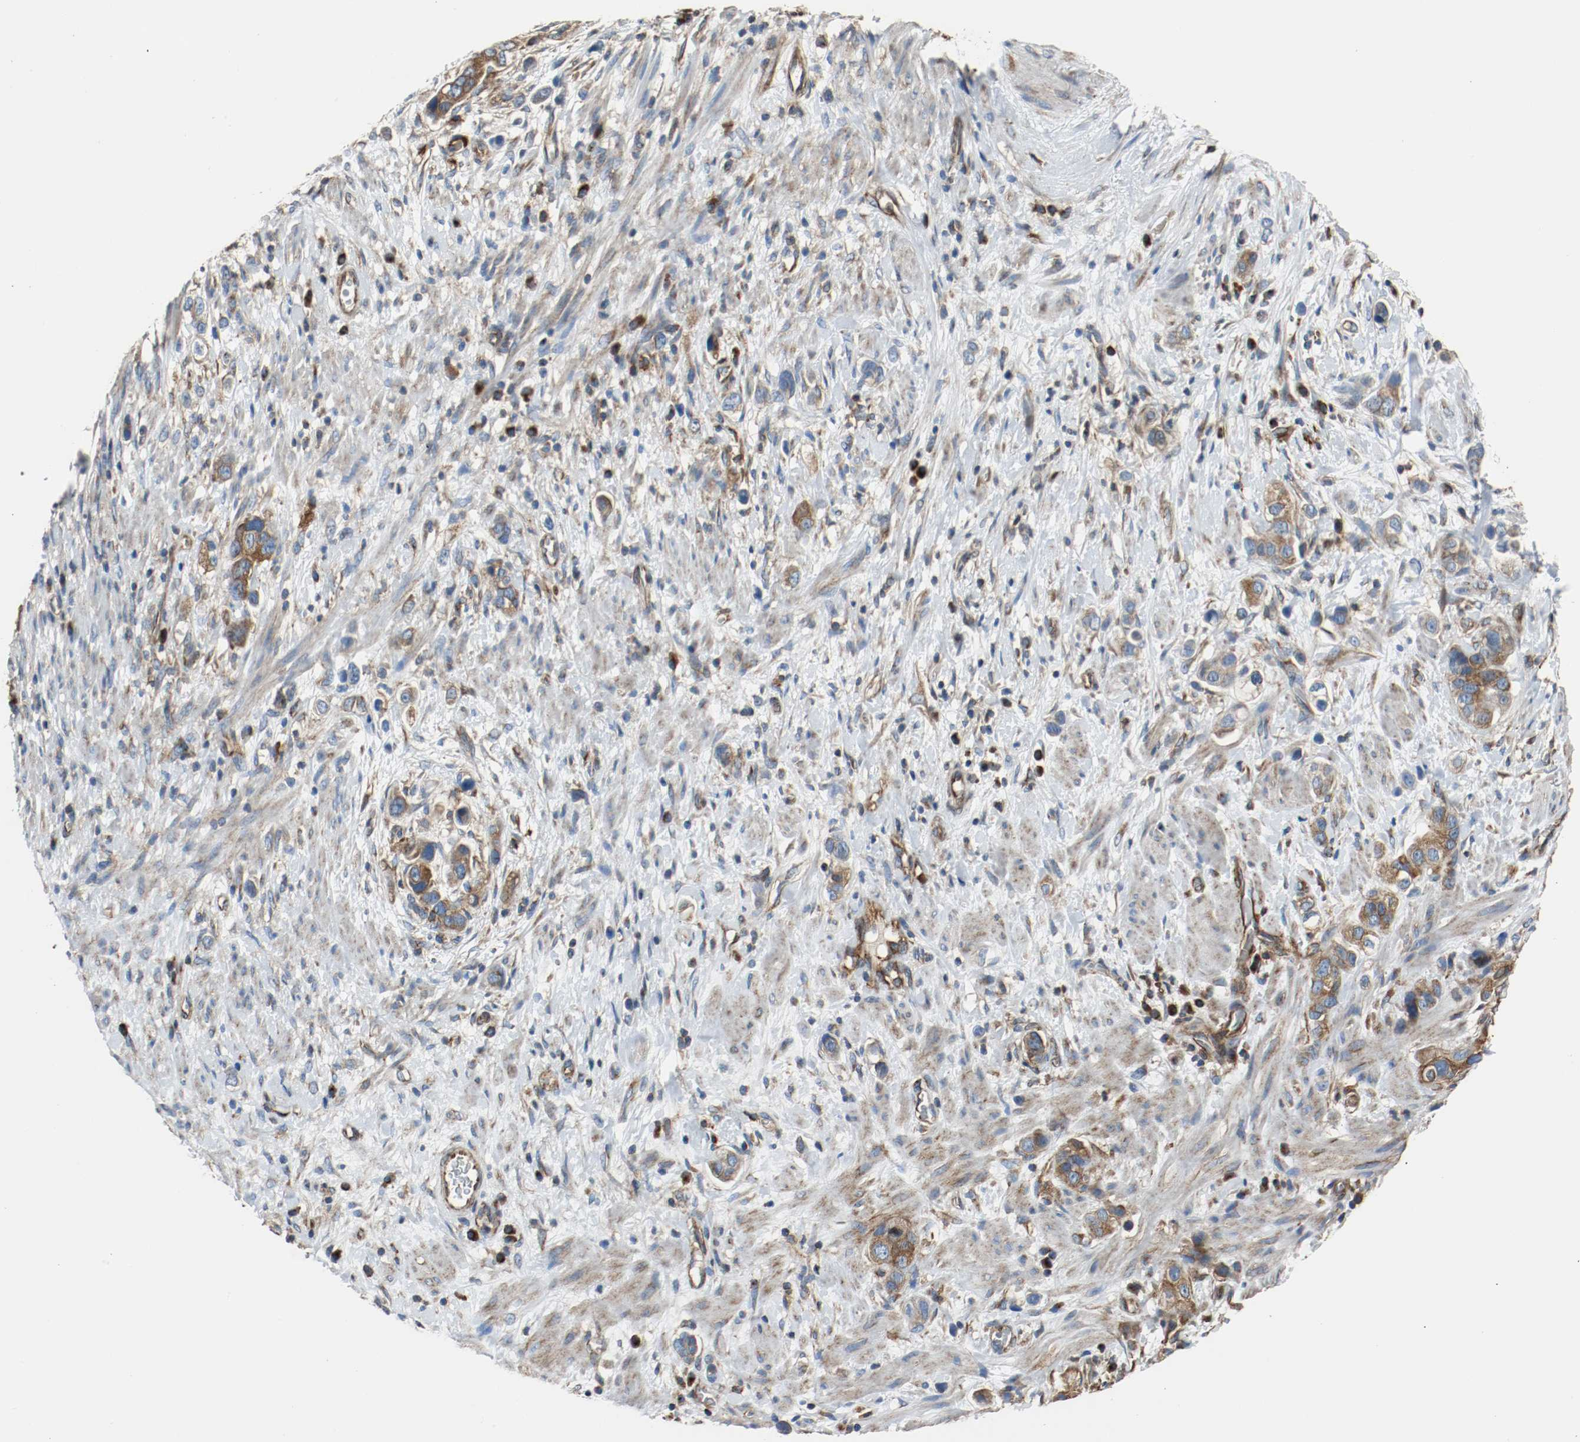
{"staining": {"intensity": "moderate", "quantity": ">75%", "location": "cytoplasmic/membranous"}, "tissue": "stomach cancer", "cell_type": "Tumor cells", "image_type": "cancer", "snomed": [{"axis": "morphology", "description": "Adenocarcinoma, NOS"}, {"axis": "topography", "description": "Stomach, lower"}], "caption": "A medium amount of moderate cytoplasmic/membranous staining is present in approximately >75% of tumor cells in adenocarcinoma (stomach) tissue.", "gene": "TUBA3D", "patient": {"sex": "female", "age": 93}}